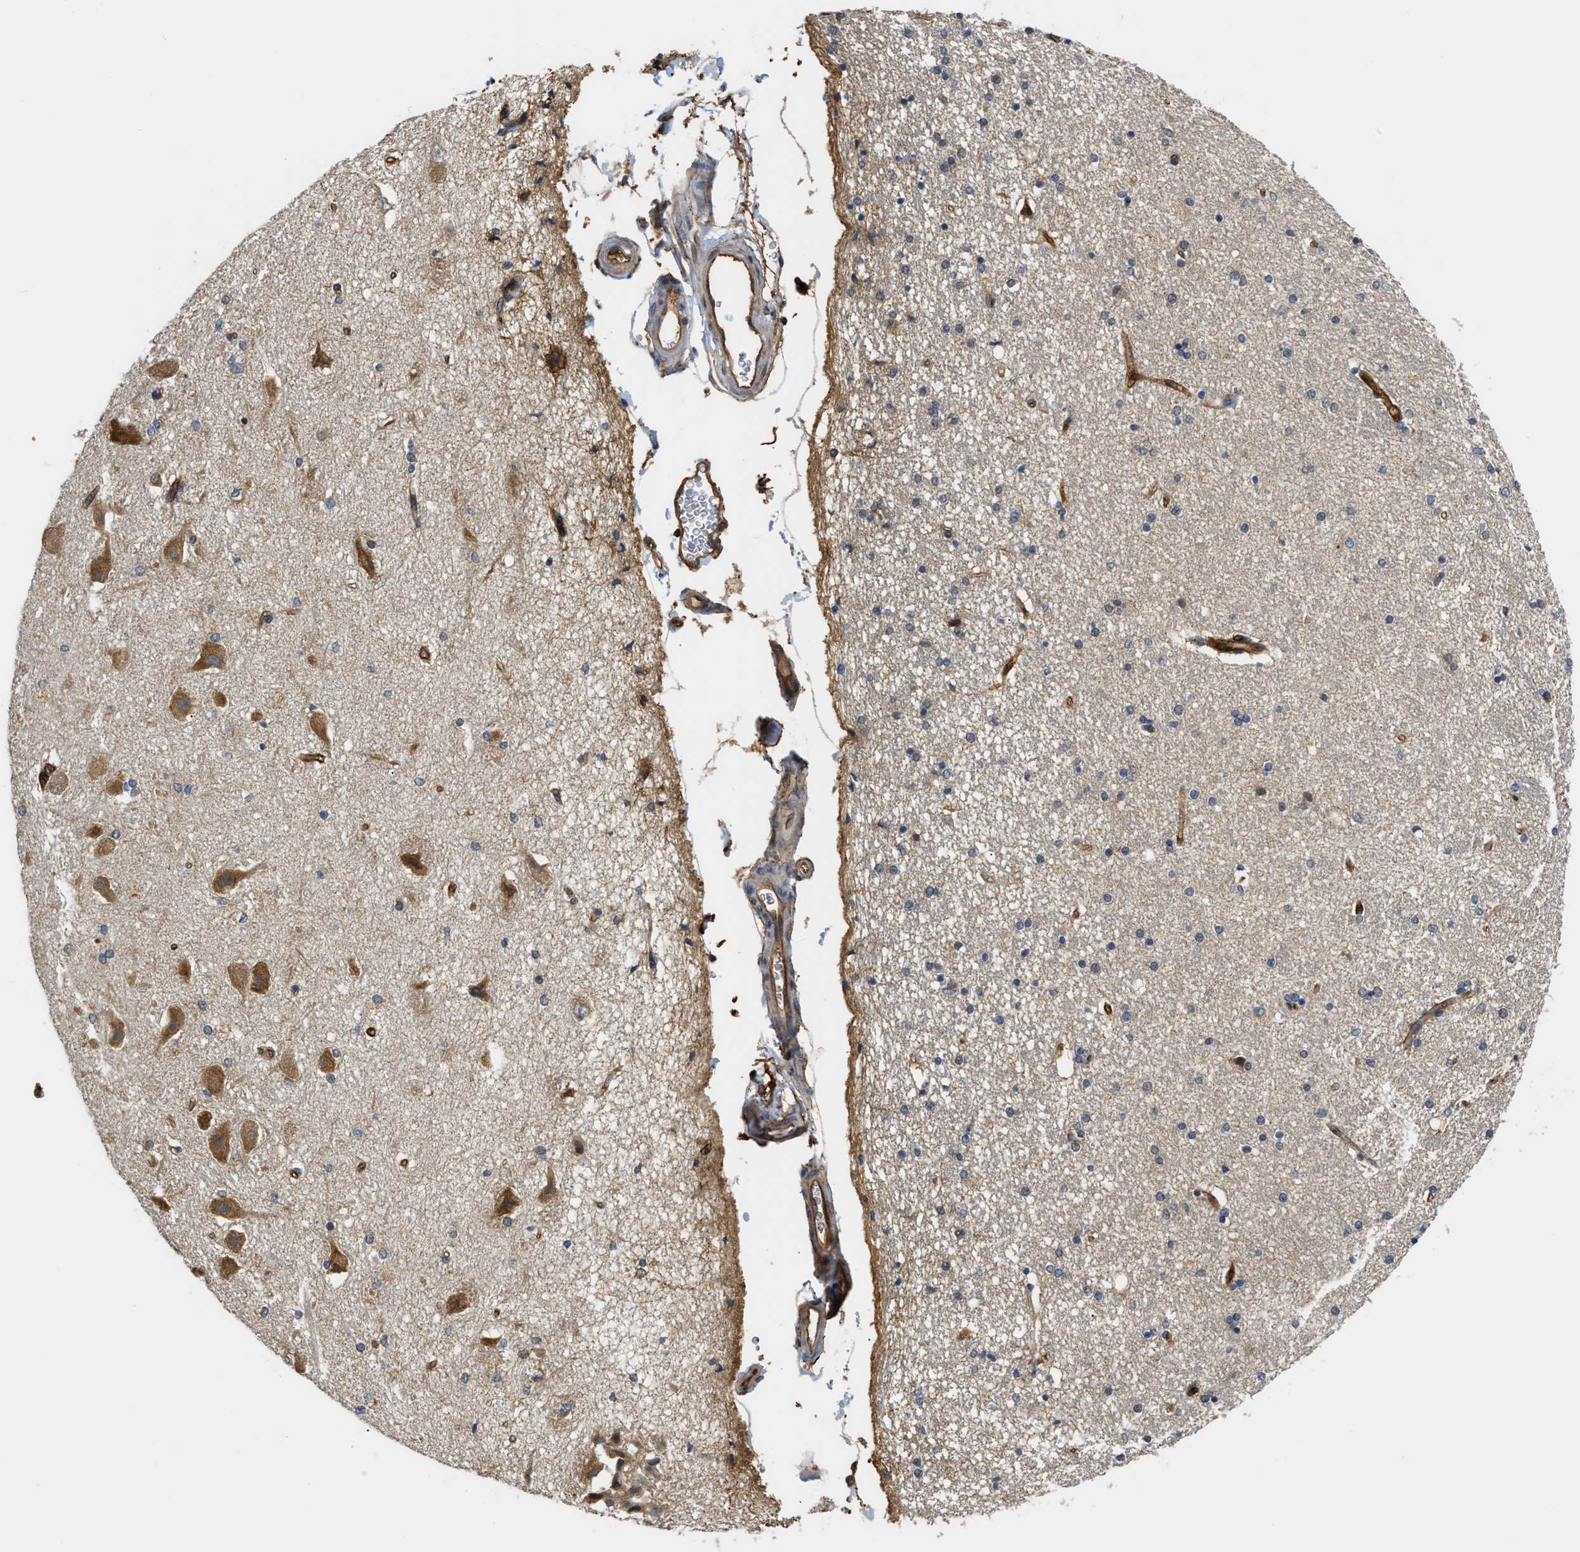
{"staining": {"intensity": "weak", "quantity": "25%-75%", "location": "cytoplasmic/membranous"}, "tissue": "hippocampus", "cell_type": "Glial cells", "image_type": "normal", "snomed": [{"axis": "morphology", "description": "Normal tissue, NOS"}, {"axis": "topography", "description": "Hippocampus"}], "caption": "Normal hippocampus was stained to show a protein in brown. There is low levels of weak cytoplasmic/membranous staining in approximately 25%-75% of glial cells. (DAB IHC, brown staining for protein, blue staining for nuclei).", "gene": "DDHD2", "patient": {"sex": "female", "age": 54}}